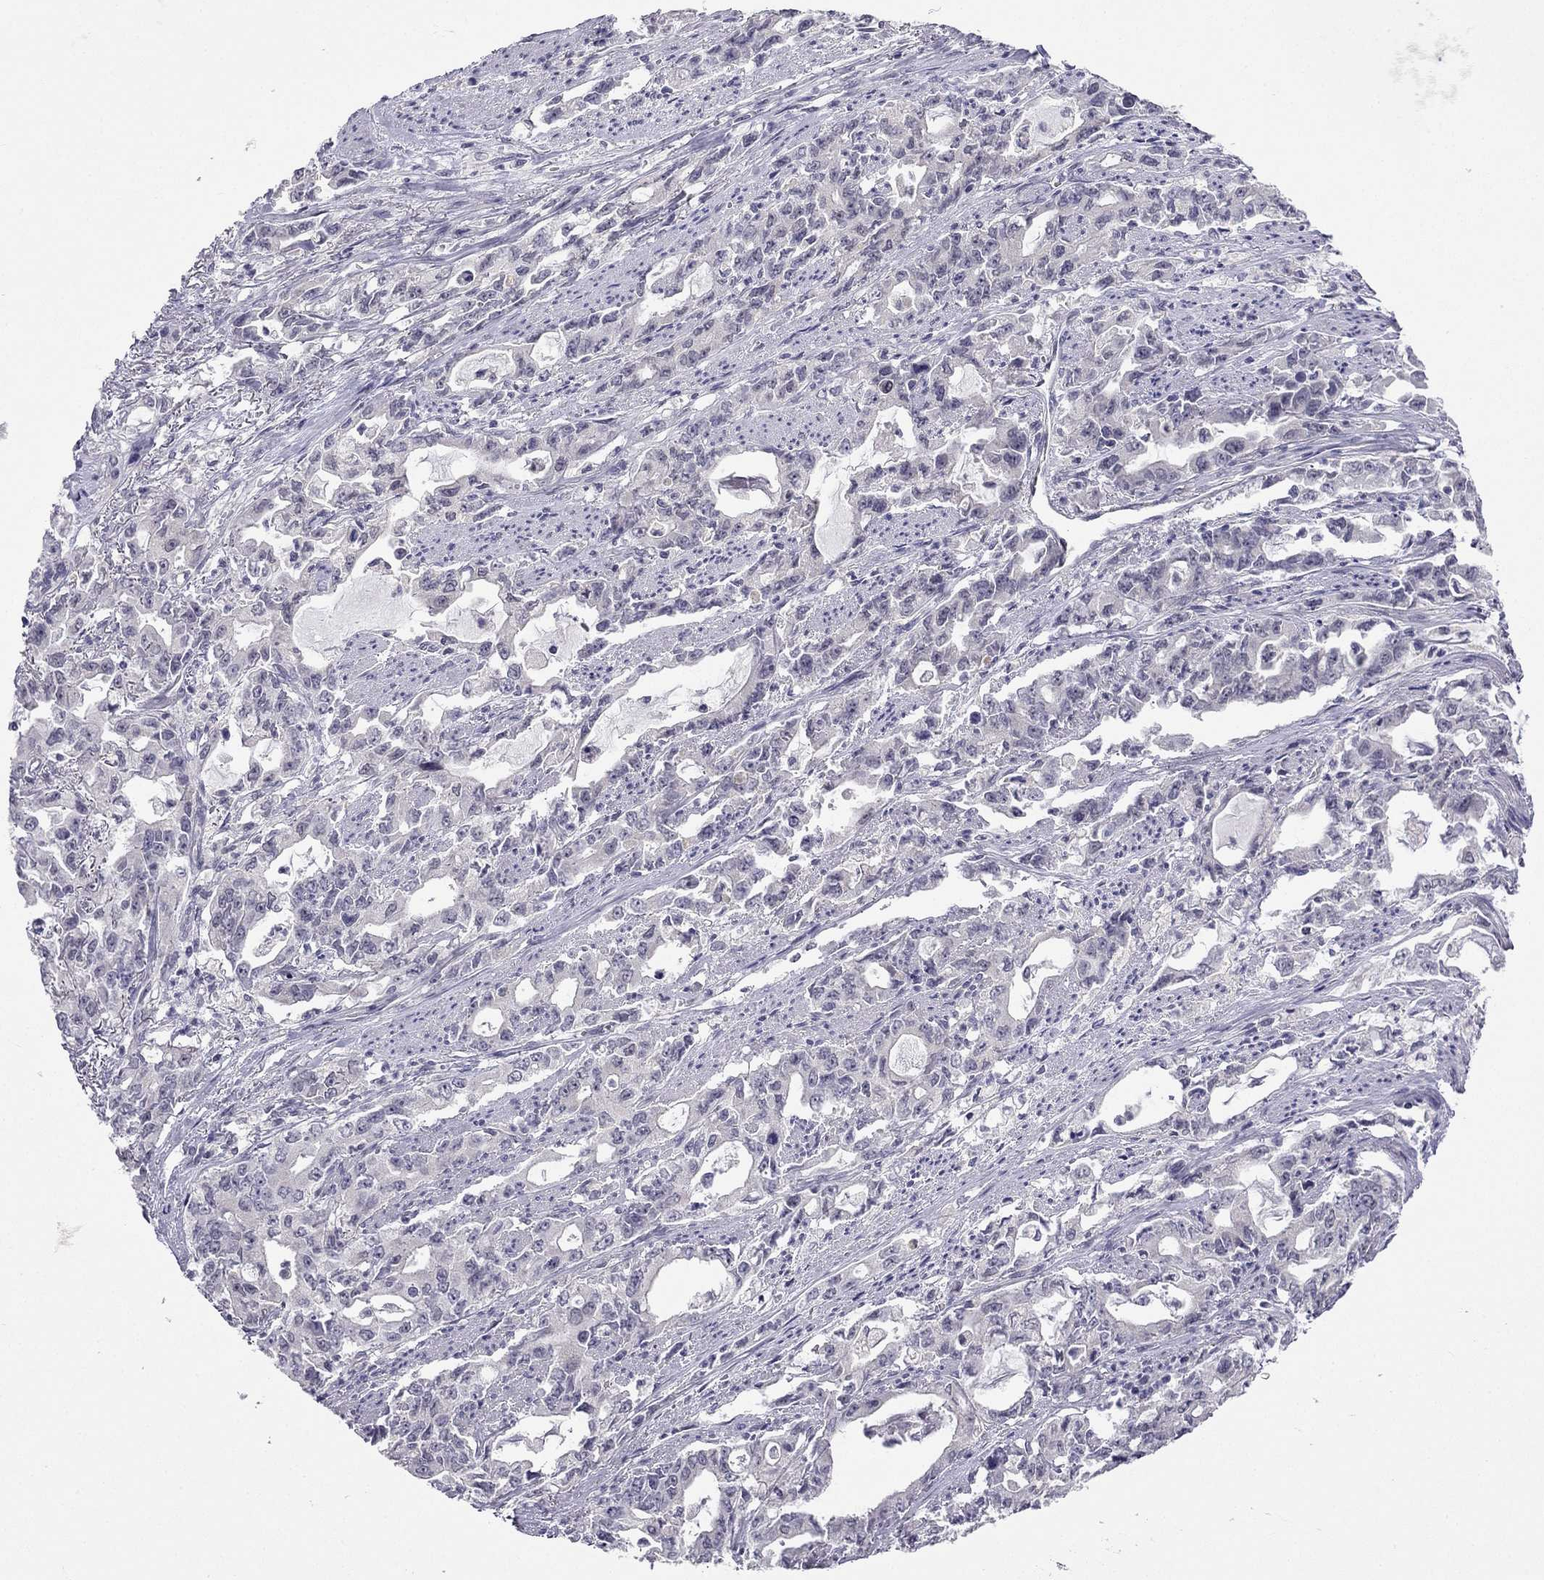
{"staining": {"intensity": "negative", "quantity": "none", "location": "none"}, "tissue": "stomach cancer", "cell_type": "Tumor cells", "image_type": "cancer", "snomed": [{"axis": "morphology", "description": "Adenocarcinoma, NOS"}, {"axis": "topography", "description": "Stomach, upper"}], "caption": "Immunohistochemistry of stomach cancer displays no positivity in tumor cells. (IHC, brightfield microscopy, high magnification).", "gene": "C5orf49", "patient": {"sex": "male", "age": 85}}